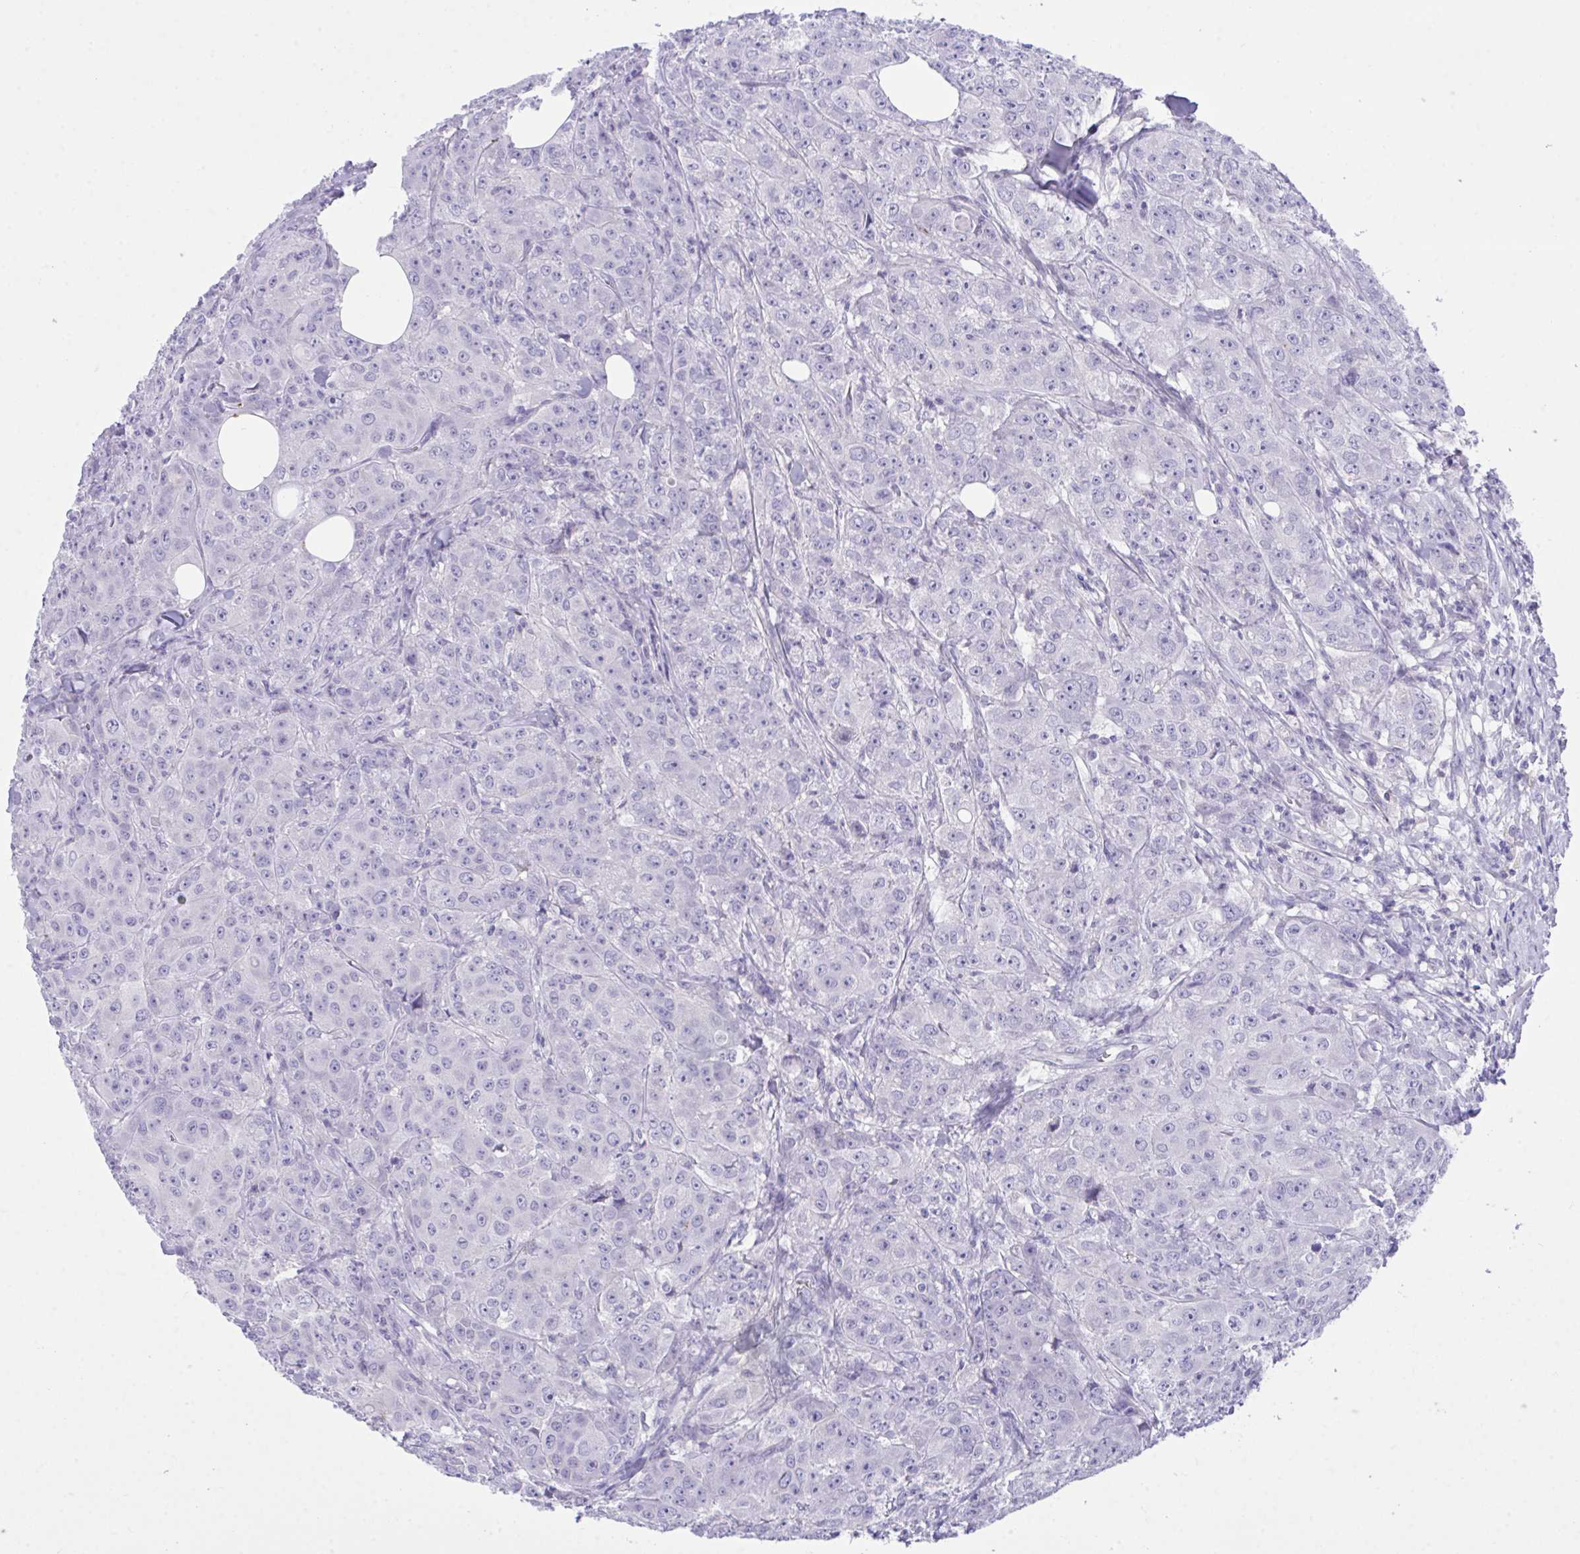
{"staining": {"intensity": "negative", "quantity": "none", "location": "none"}, "tissue": "breast cancer", "cell_type": "Tumor cells", "image_type": "cancer", "snomed": [{"axis": "morphology", "description": "Normal tissue, NOS"}, {"axis": "morphology", "description": "Duct carcinoma"}, {"axis": "topography", "description": "Breast"}], "caption": "IHC of breast cancer exhibits no expression in tumor cells.", "gene": "PLEKHH1", "patient": {"sex": "female", "age": 43}}